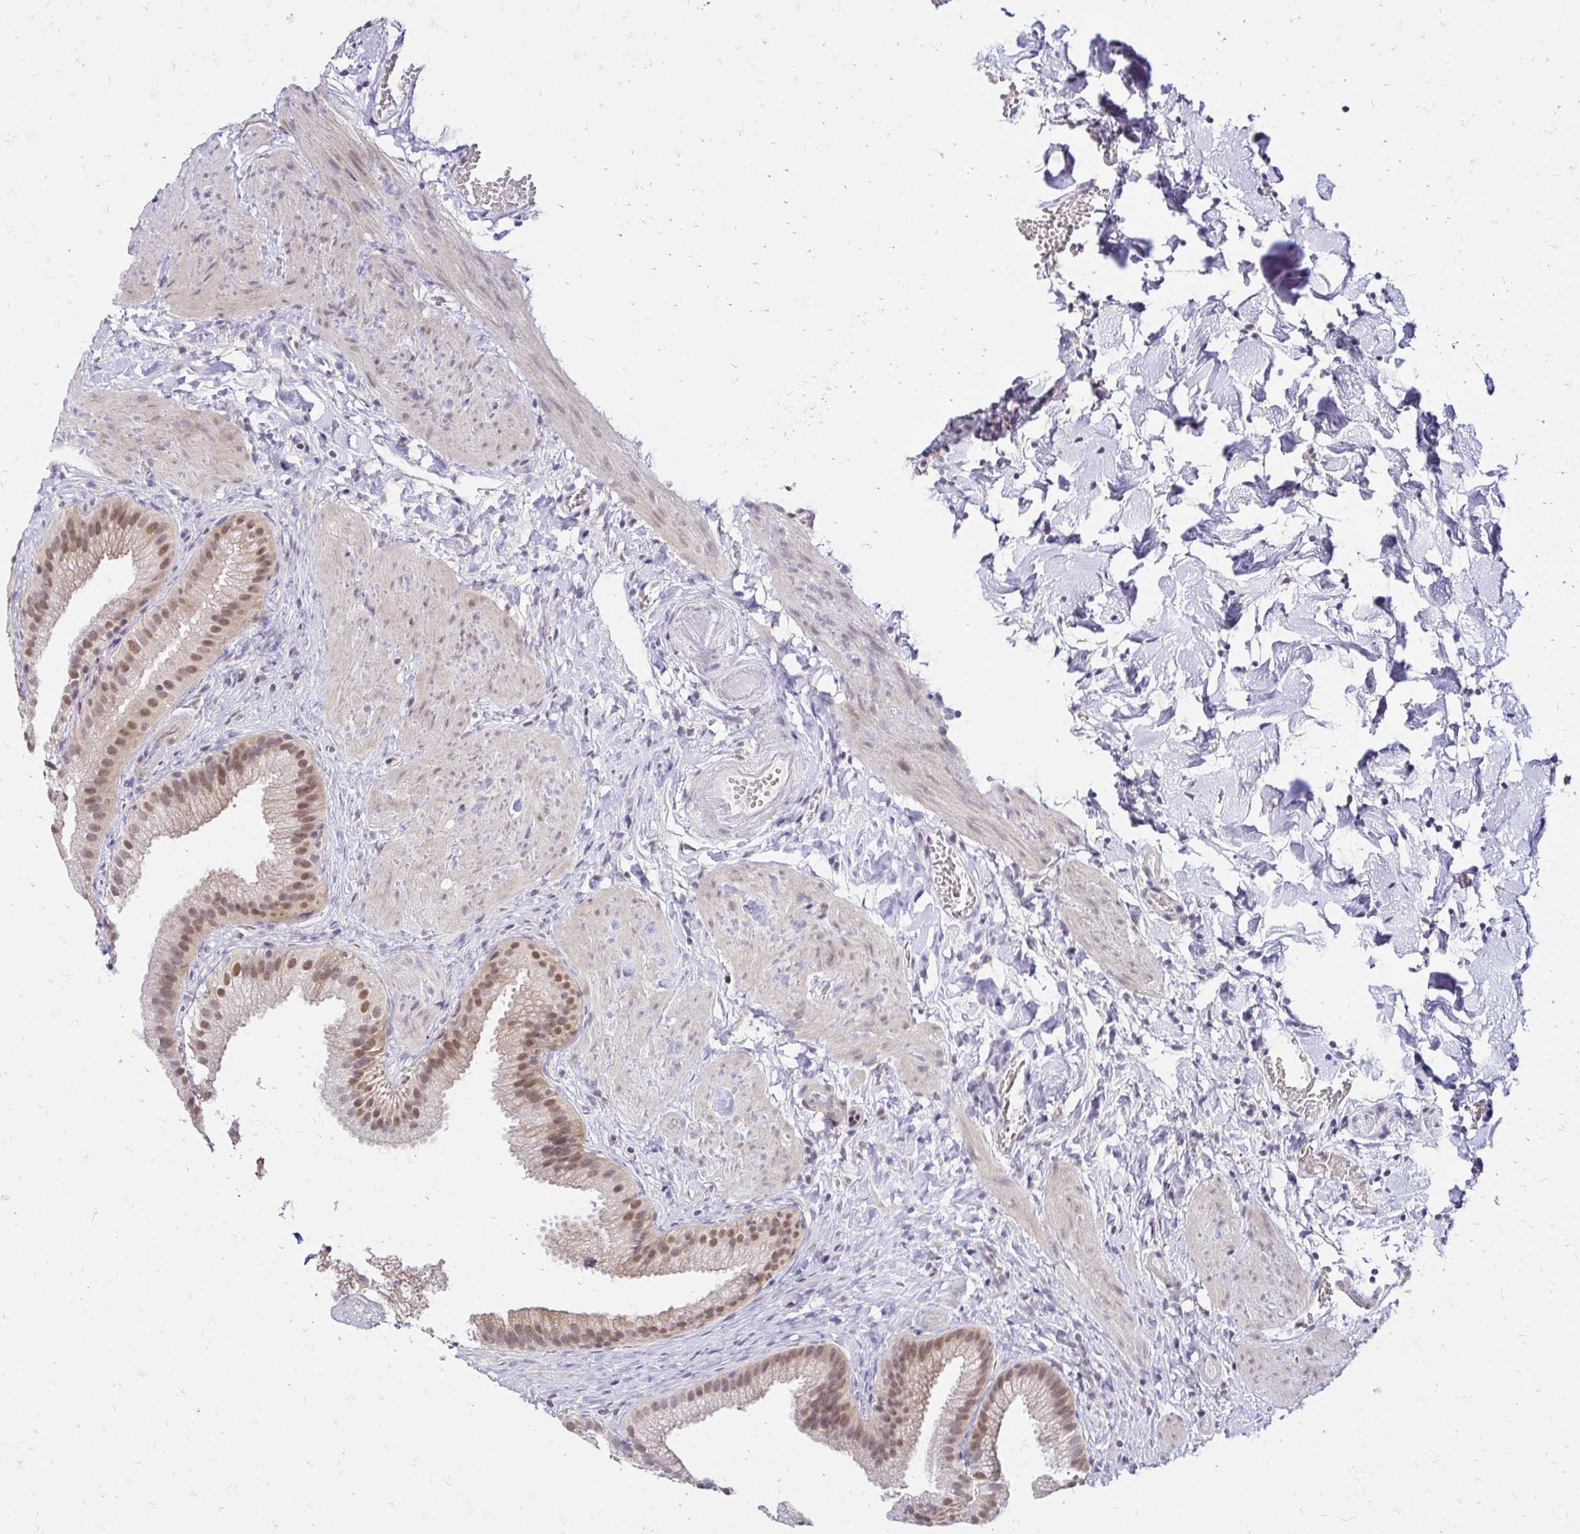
{"staining": {"intensity": "moderate", "quantity": ">75%", "location": "nuclear"}, "tissue": "gallbladder", "cell_type": "Glandular cells", "image_type": "normal", "snomed": [{"axis": "morphology", "description": "Normal tissue, NOS"}, {"axis": "topography", "description": "Gallbladder"}], "caption": "Brown immunohistochemical staining in normal gallbladder reveals moderate nuclear staining in about >75% of glandular cells.", "gene": "RIMS4", "patient": {"sex": "female", "age": 63}}